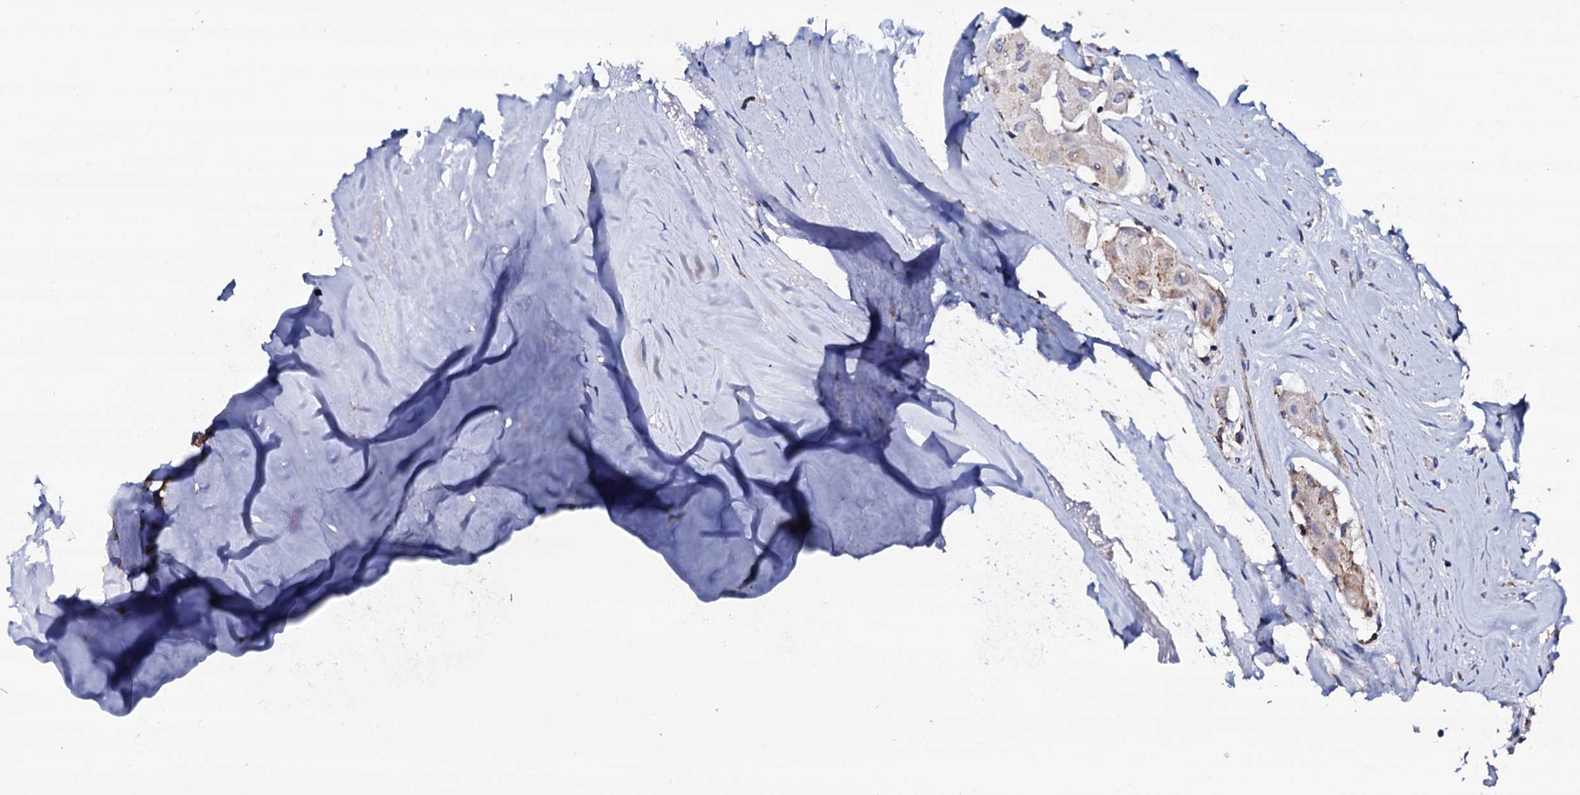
{"staining": {"intensity": "moderate", "quantity": "25%-75%", "location": "cytoplasmic/membranous"}, "tissue": "thyroid cancer", "cell_type": "Tumor cells", "image_type": "cancer", "snomed": [{"axis": "morphology", "description": "Papillary adenocarcinoma, NOS"}, {"axis": "topography", "description": "Thyroid gland"}], "caption": "Immunohistochemistry image of human thyroid cancer stained for a protein (brown), which demonstrates medium levels of moderate cytoplasmic/membranous staining in about 25%-75% of tumor cells.", "gene": "TCAF2", "patient": {"sex": "female", "age": 59}}